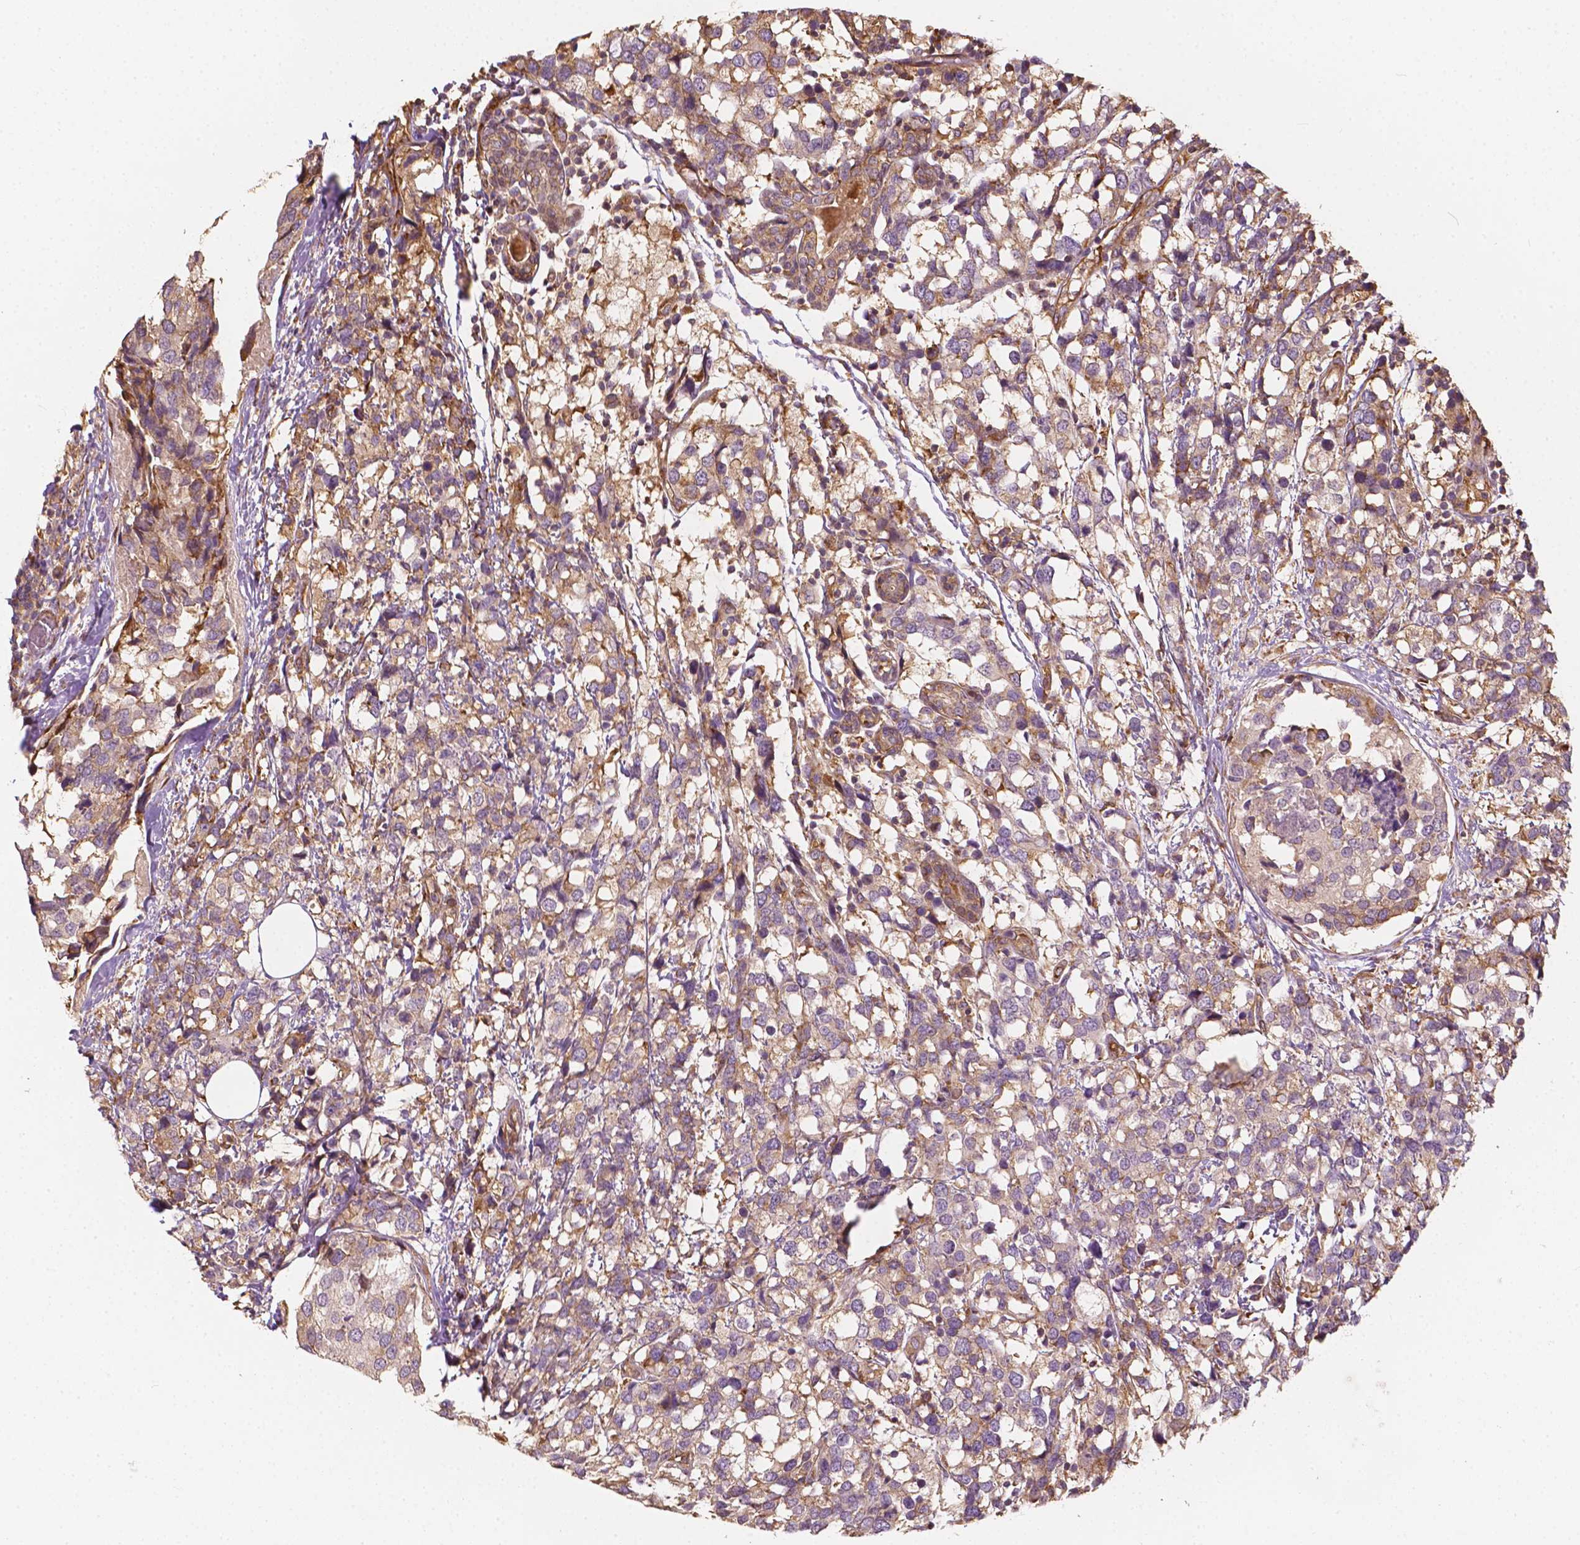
{"staining": {"intensity": "weak", "quantity": ">75%", "location": "cytoplasmic/membranous"}, "tissue": "breast cancer", "cell_type": "Tumor cells", "image_type": "cancer", "snomed": [{"axis": "morphology", "description": "Lobular carcinoma"}, {"axis": "topography", "description": "Breast"}], "caption": "High-power microscopy captured an immunohistochemistry (IHC) photomicrograph of lobular carcinoma (breast), revealing weak cytoplasmic/membranous staining in about >75% of tumor cells. Immunohistochemistry stains the protein in brown and the nuclei are stained blue.", "gene": "G3BP1", "patient": {"sex": "female", "age": 59}}